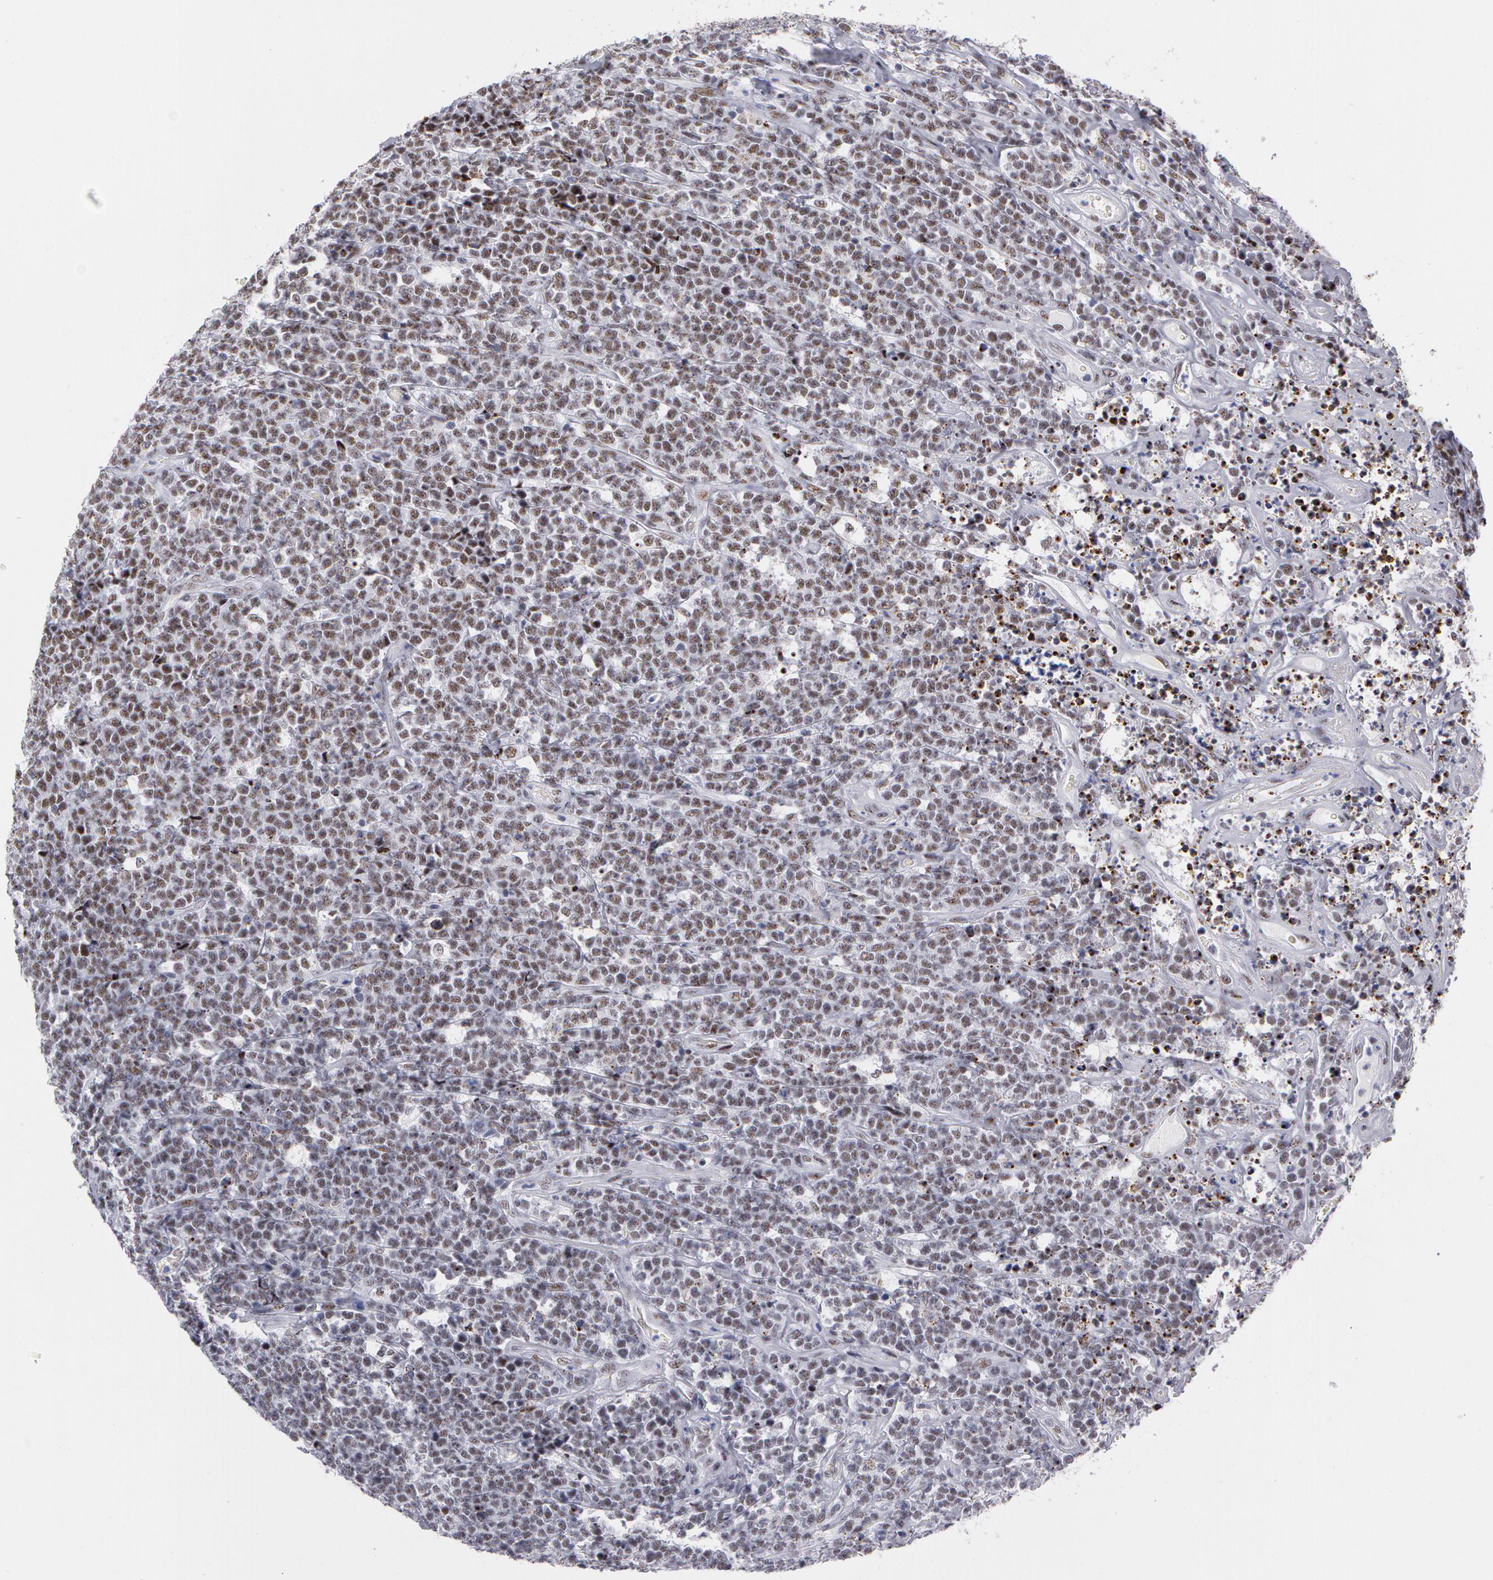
{"staining": {"intensity": "weak", "quantity": "25%-75%", "location": "nuclear"}, "tissue": "lymphoma", "cell_type": "Tumor cells", "image_type": "cancer", "snomed": [{"axis": "morphology", "description": "Malignant lymphoma, non-Hodgkin's type, High grade"}, {"axis": "topography", "description": "Small intestine"}, {"axis": "topography", "description": "Colon"}], "caption": "Immunohistochemistry of human lymphoma shows low levels of weak nuclear expression in about 25%-75% of tumor cells. (Stains: DAB in brown, nuclei in blue, Microscopy: brightfield microscopy at high magnification).", "gene": "PNN", "patient": {"sex": "male", "age": 8}}